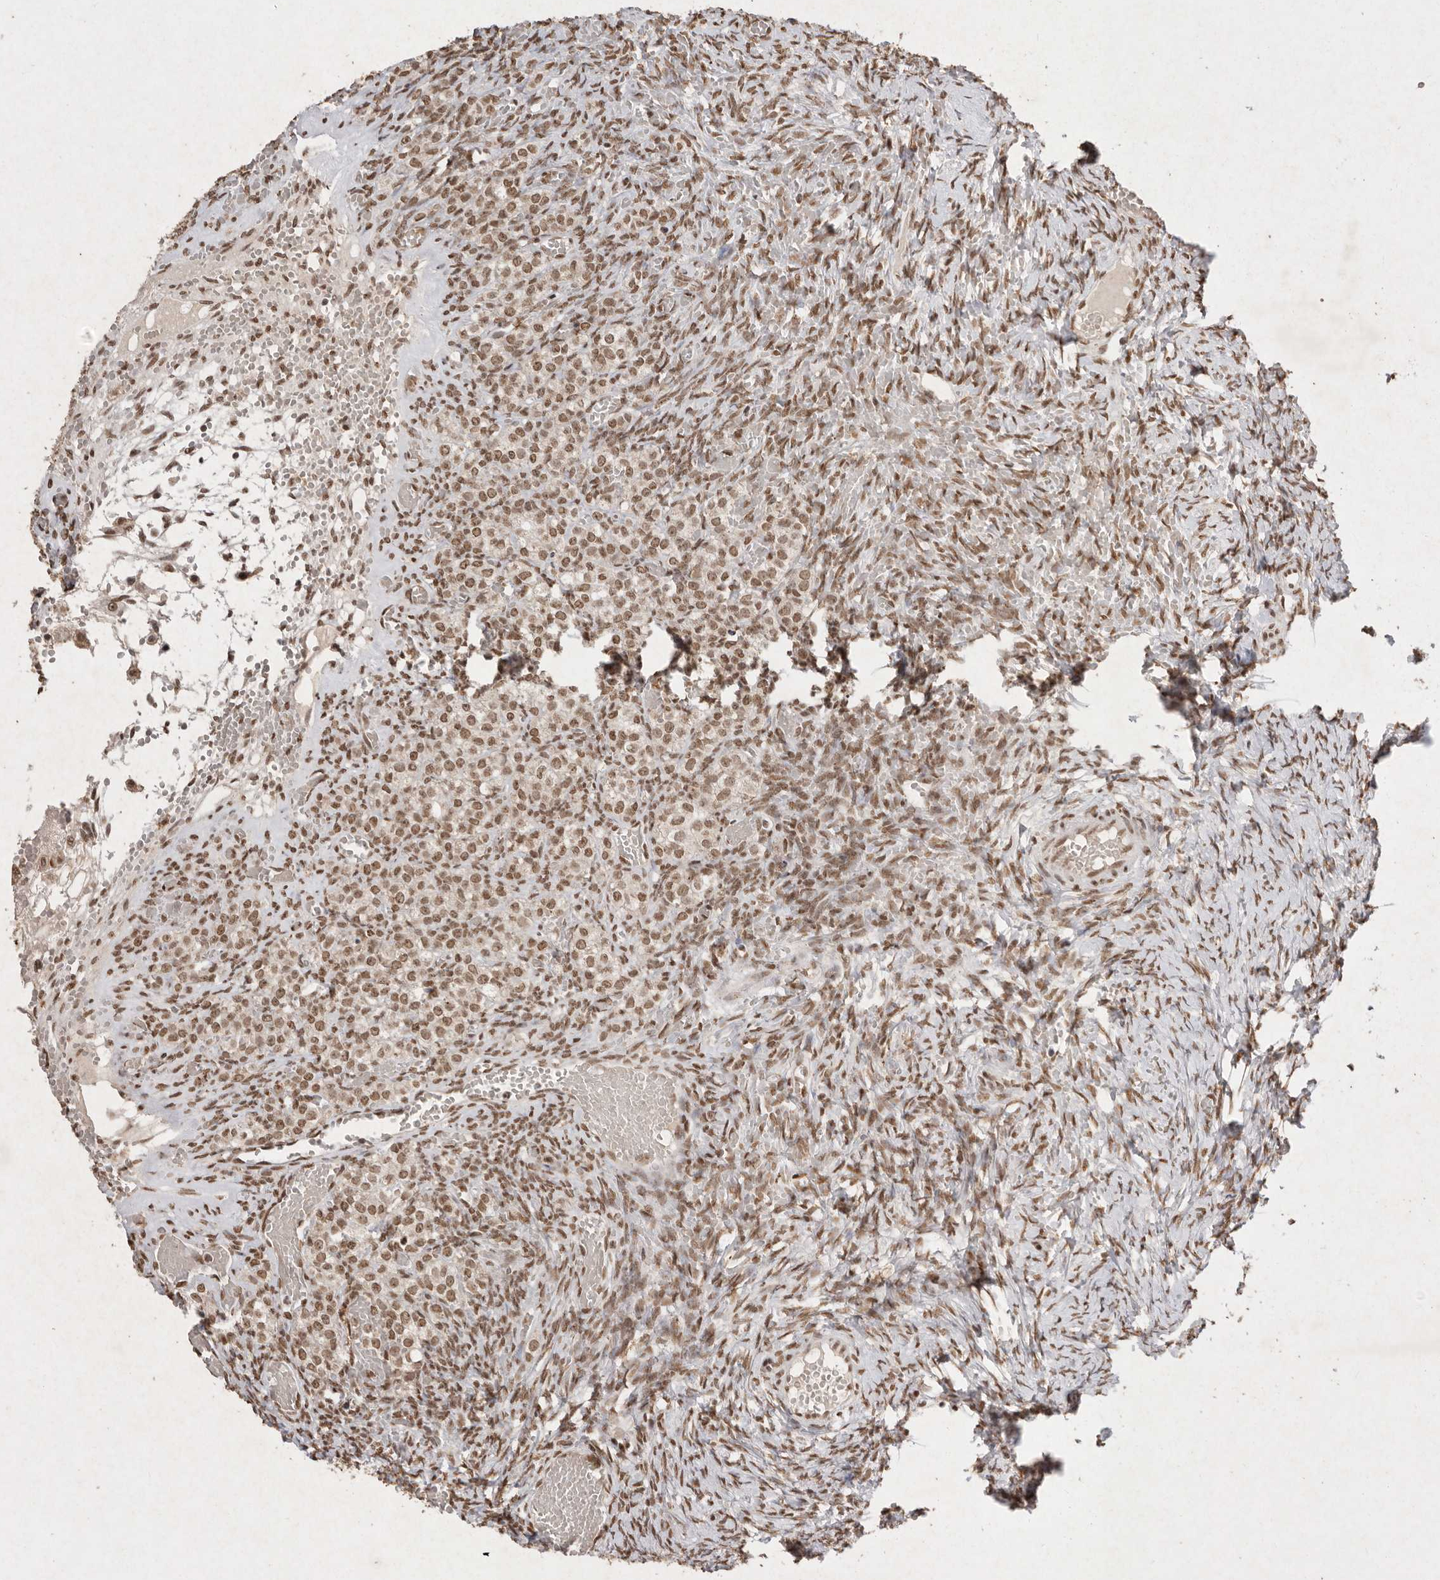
{"staining": {"intensity": "moderate", "quantity": ">75%", "location": "nuclear"}, "tissue": "ovary", "cell_type": "Ovarian stroma cells", "image_type": "normal", "snomed": [{"axis": "morphology", "description": "Adenocarcinoma, NOS"}, {"axis": "topography", "description": "Endometrium"}], "caption": "Protein positivity by IHC reveals moderate nuclear positivity in approximately >75% of ovarian stroma cells in unremarkable ovary. (brown staining indicates protein expression, while blue staining denotes nuclei).", "gene": "NKX3", "patient": {"sex": "female", "age": 32}}